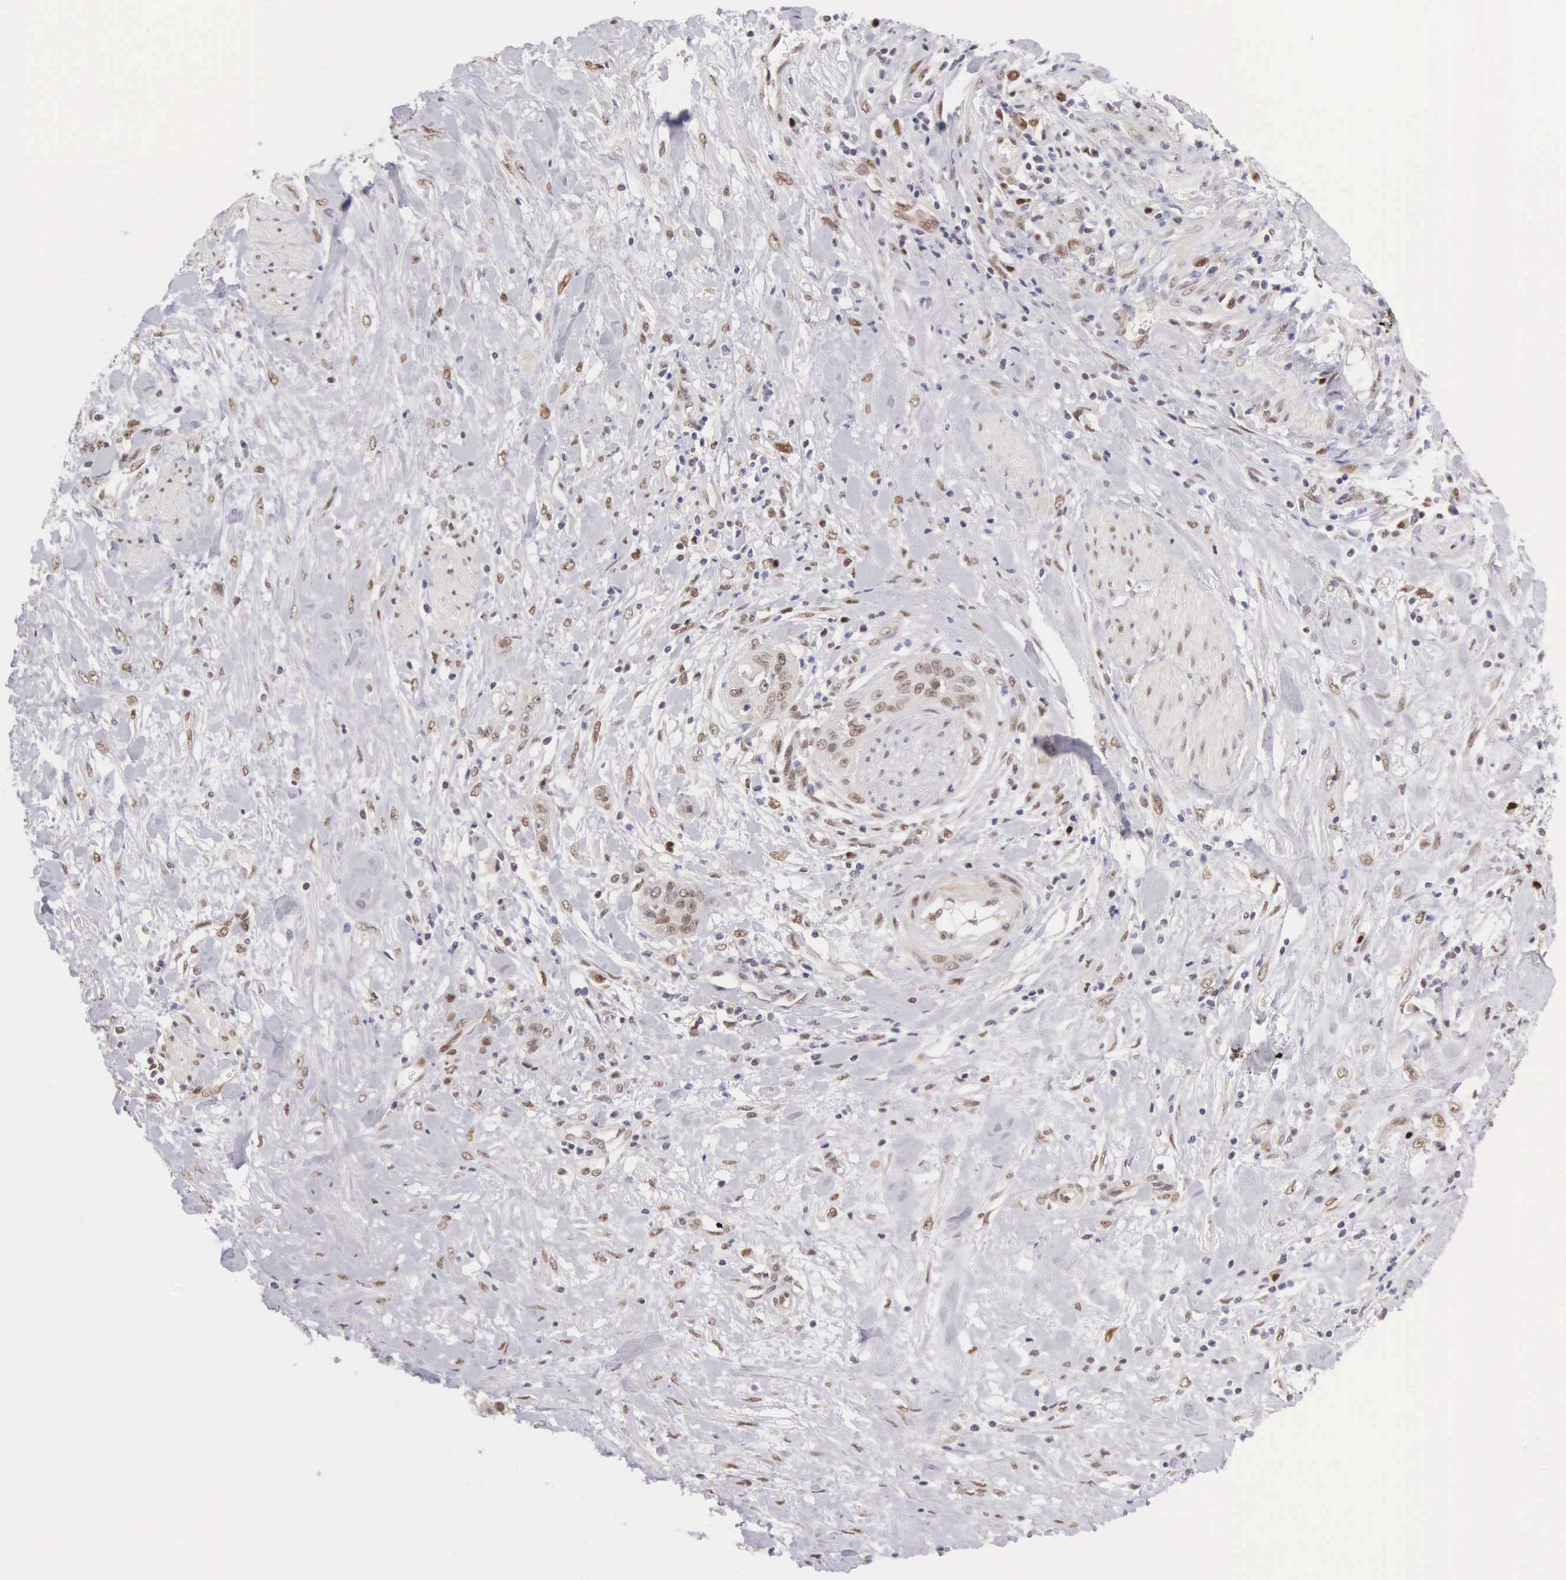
{"staining": {"intensity": "weak", "quantity": ">75%", "location": "nuclear"}, "tissue": "cervical cancer", "cell_type": "Tumor cells", "image_type": "cancer", "snomed": [{"axis": "morphology", "description": "Squamous cell carcinoma, NOS"}, {"axis": "topography", "description": "Cervix"}], "caption": "Tumor cells show low levels of weak nuclear expression in approximately >75% of cells in cervical squamous cell carcinoma. (IHC, brightfield microscopy, high magnification).", "gene": "CCDC117", "patient": {"sex": "female", "age": 41}}